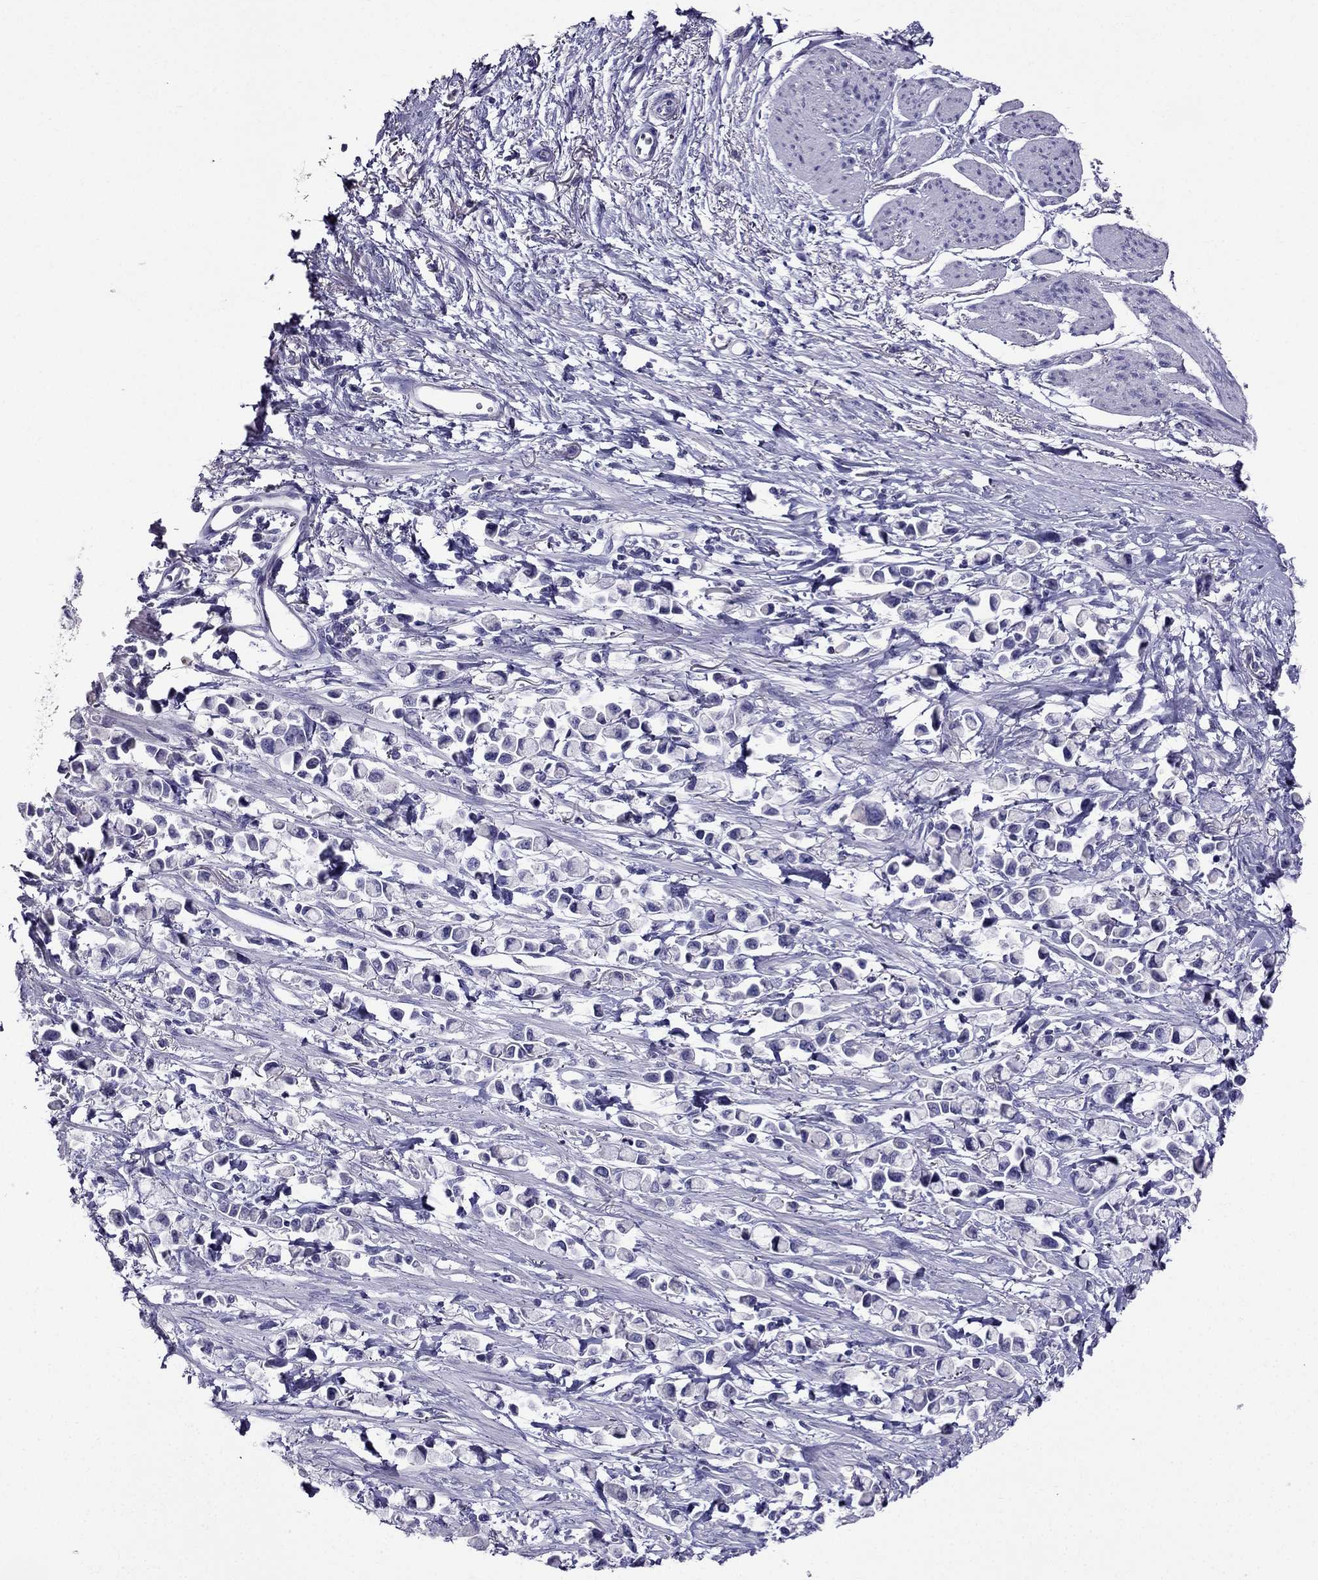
{"staining": {"intensity": "negative", "quantity": "none", "location": "none"}, "tissue": "stomach cancer", "cell_type": "Tumor cells", "image_type": "cancer", "snomed": [{"axis": "morphology", "description": "Adenocarcinoma, NOS"}, {"axis": "topography", "description": "Stomach"}], "caption": "Immunohistochemical staining of human stomach adenocarcinoma shows no significant expression in tumor cells.", "gene": "ZNF541", "patient": {"sex": "female", "age": 81}}